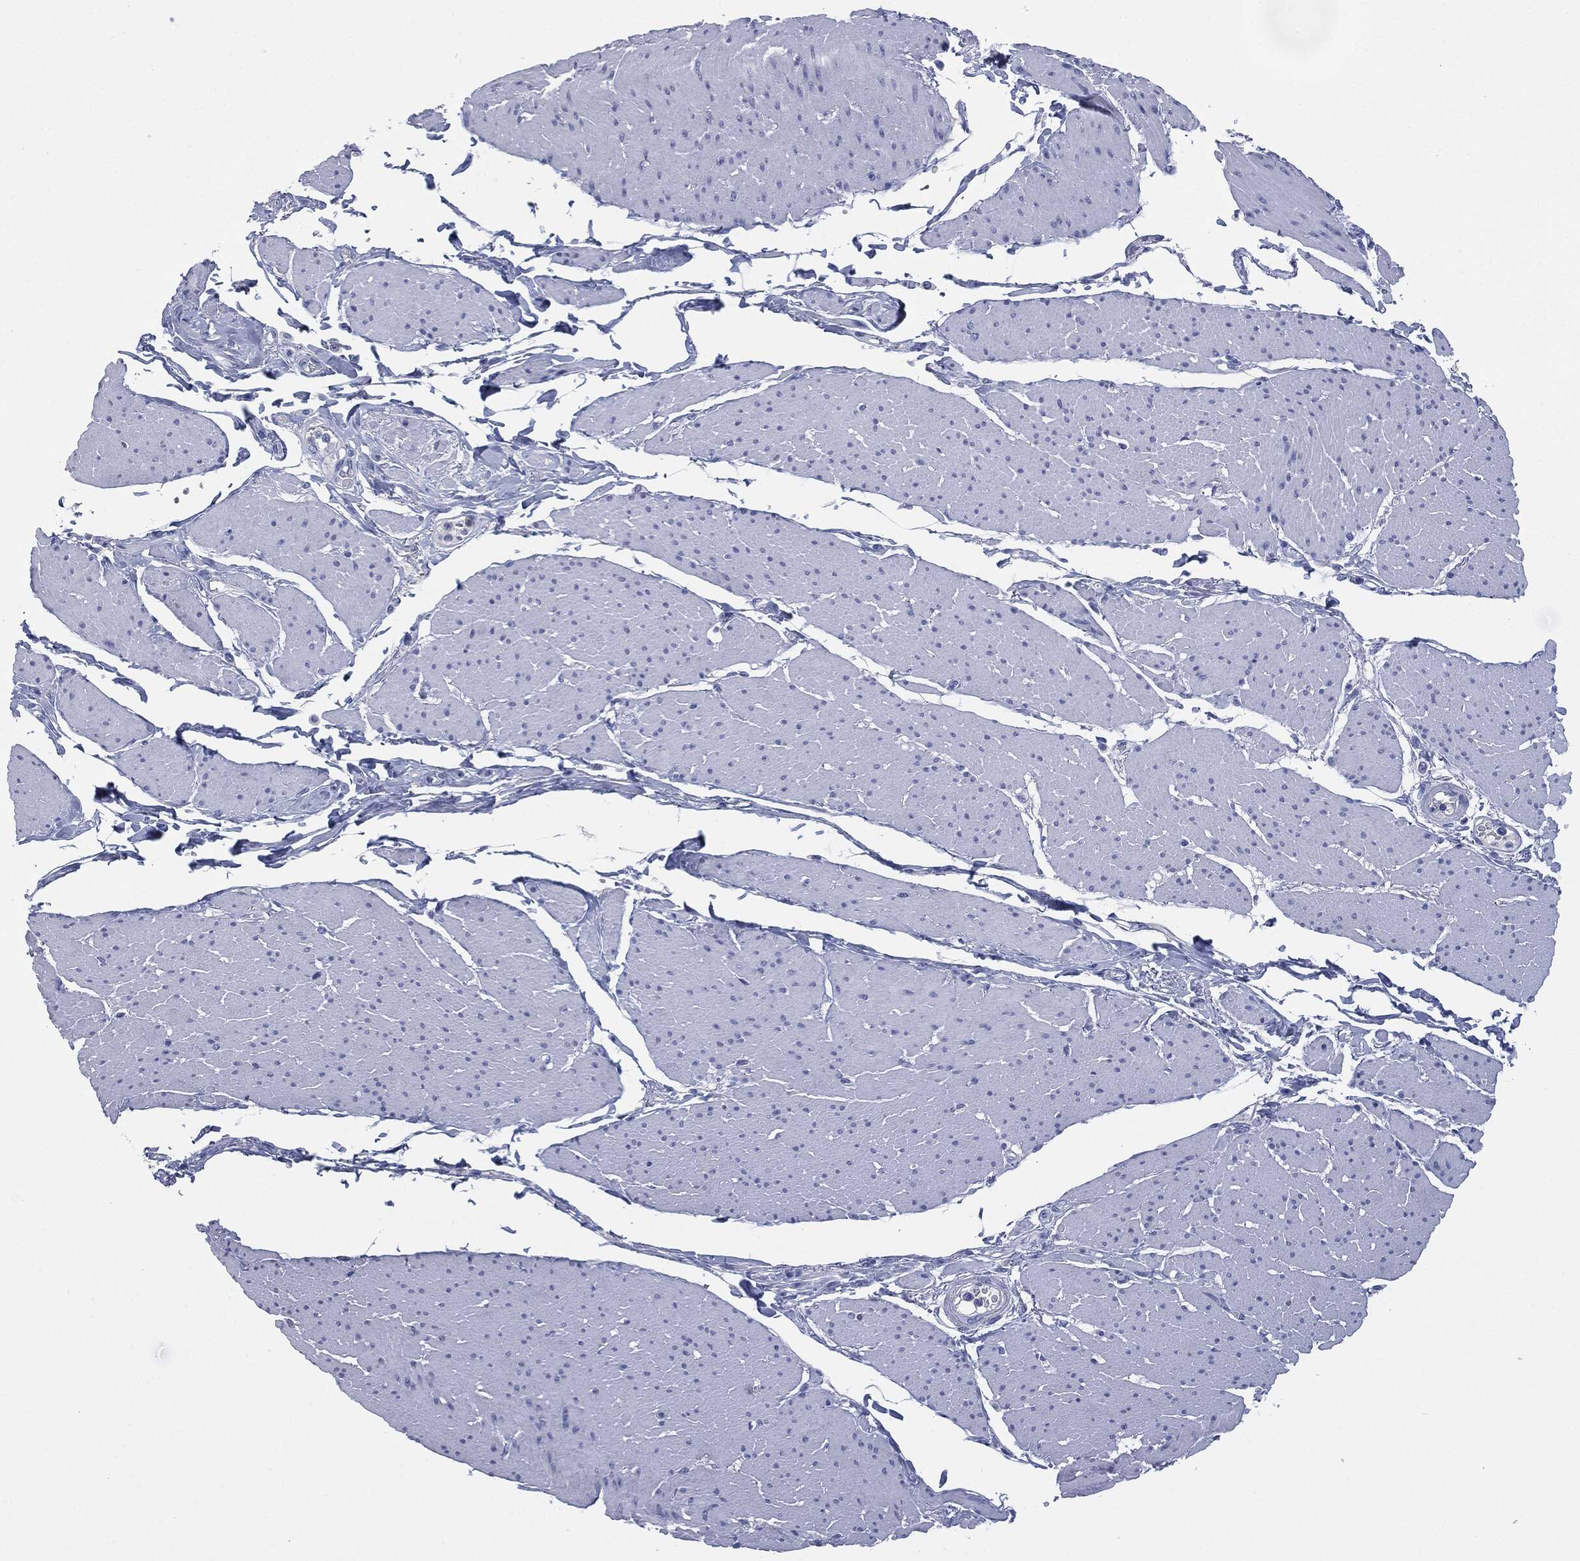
{"staining": {"intensity": "negative", "quantity": "none", "location": "none"}, "tissue": "smooth muscle", "cell_type": "Smooth muscle cells", "image_type": "normal", "snomed": [{"axis": "morphology", "description": "Normal tissue, NOS"}, {"axis": "topography", "description": "Smooth muscle"}, {"axis": "topography", "description": "Anal"}], "caption": "DAB immunohistochemical staining of unremarkable smooth muscle demonstrates no significant expression in smooth muscle cells. Nuclei are stained in blue.", "gene": "MUC16", "patient": {"sex": "male", "age": 83}}